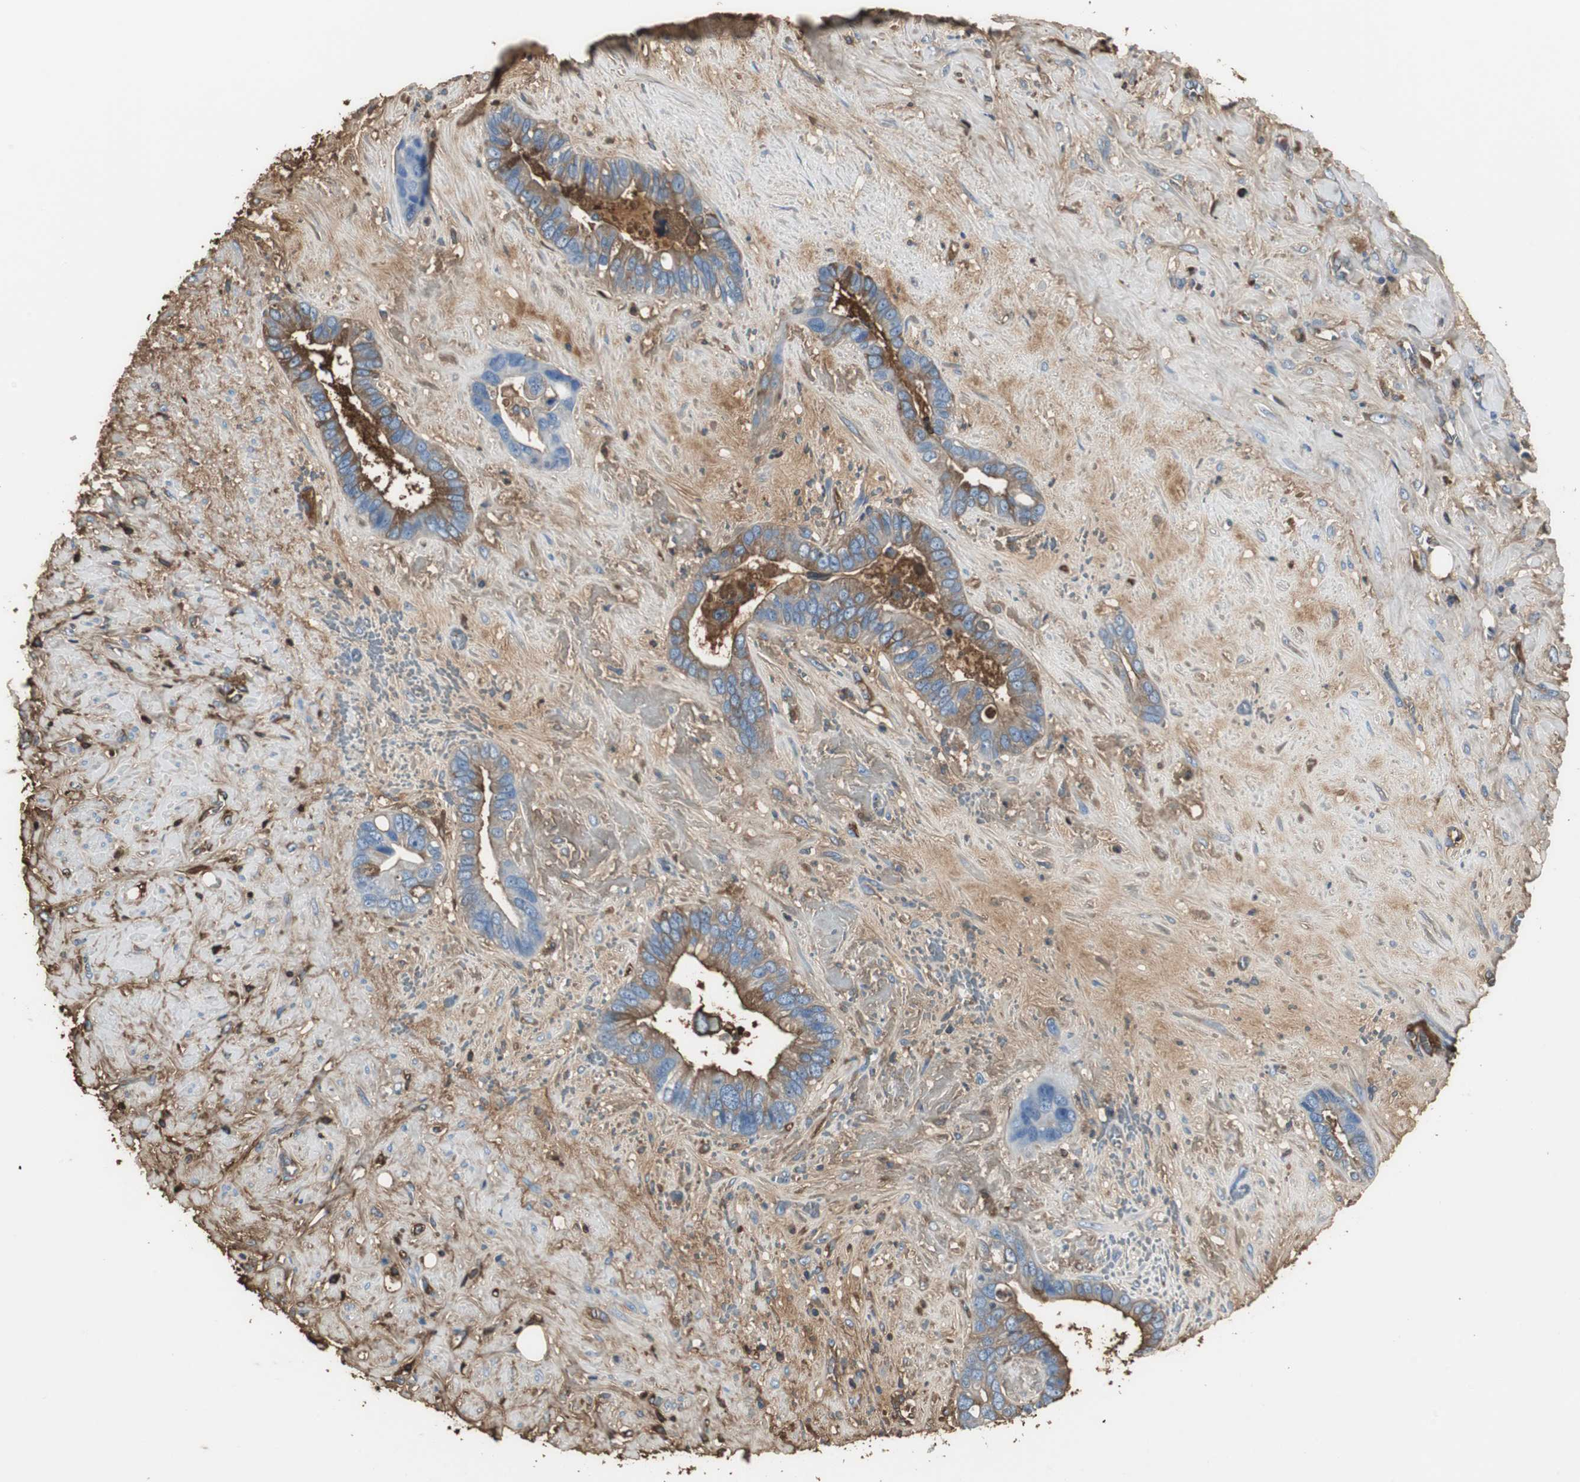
{"staining": {"intensity": "weak", "quantity": "25%-75%", "location": "cytoplasmic/membranous"}, "tissue": "liver cancer", "cell_type": "Tumor cells", "image_type": "cancer", "snomed": [{"axis": "morphology", "description": "Cholangiocarcinoma"}, {"axis": "topography", "description": "Liver"}], "caption": "Approximately 25%-75% of tumor cells in human liver cancer (cholangiocarcinoma) demonstrate weak cytoplasmic/membranous protein staining as visualized by brown immunohistochemical staining.", "gene": "IGHA1", "patient": {"sex": "female", "age": 65}}